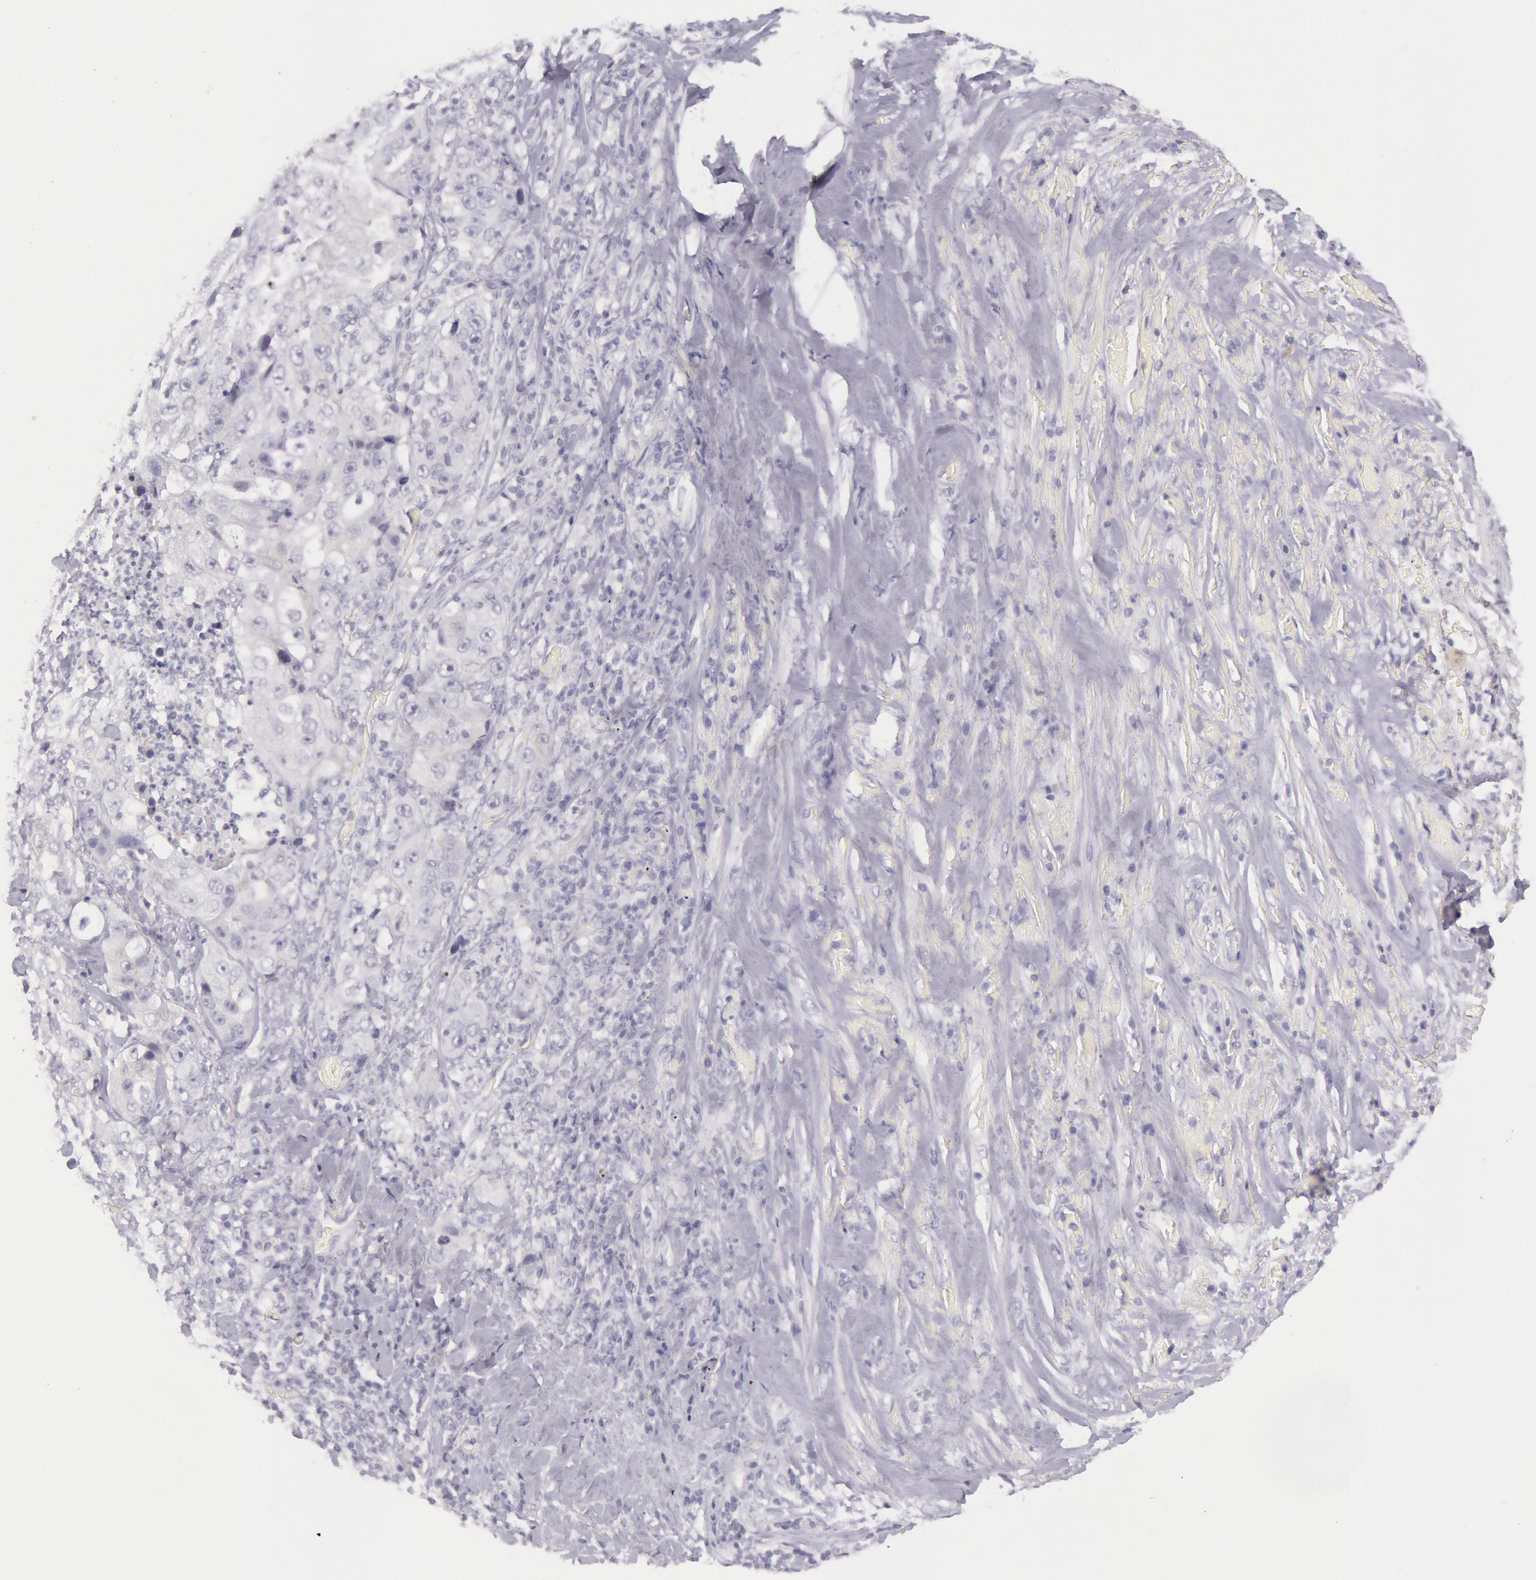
{"staining": {"intensity": "negative", "quantity": "none", "location": "none"}, "tissue": "lung cancer", "cell_type": "Tumor cells", "image_type": "cancer", "snomed": [{"axis": "morphology", "description": "Squamous cell carcinoma, NOS"}, {"axis": "topography", "description": "Lung"}], "caption": "Lung cancer was stained to show a protein in brown. There is no significant staining in tumor cells.", "gene": "CKB", "patient": {"sex": "male", "age": 64}}